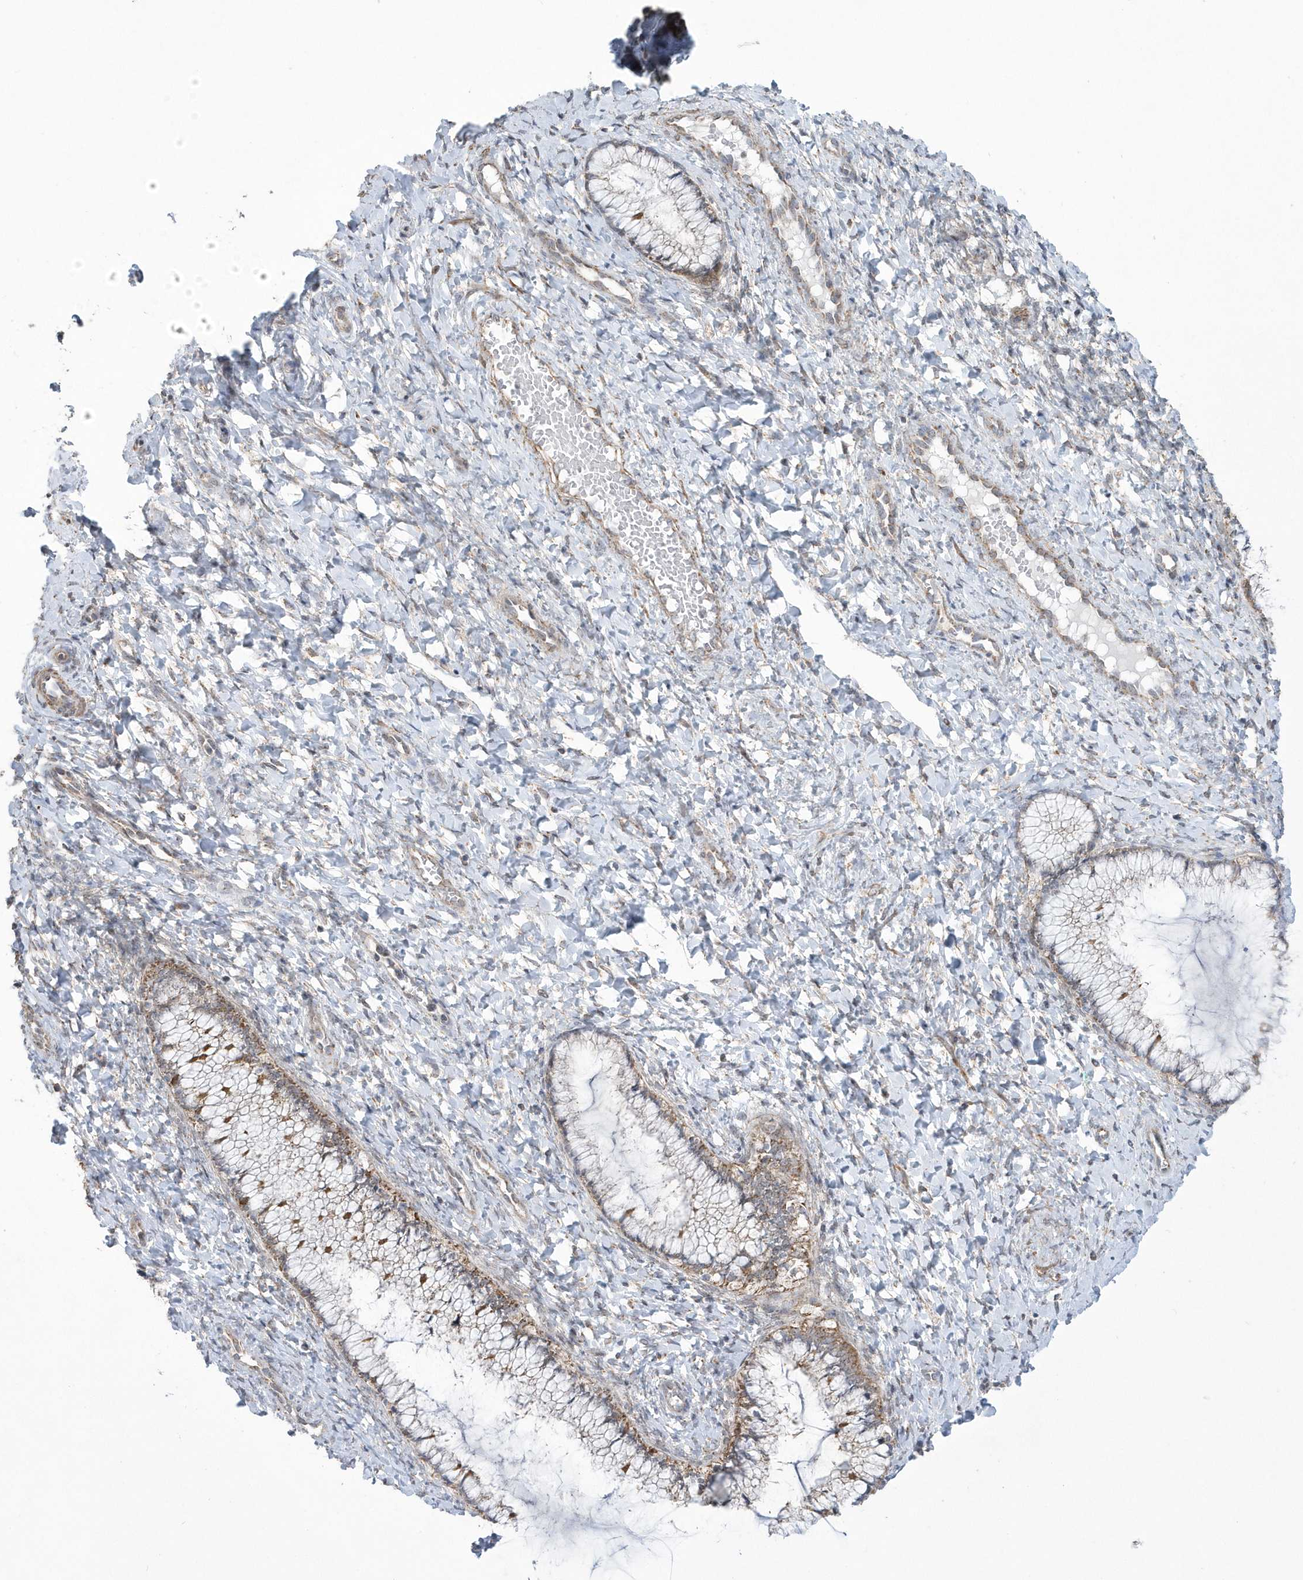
{"staining": {"intensity": "weak", "quantity": "25%-75%", "location": "cytoplasmic/membranous"}, "tissue": "cervix", "cell_type": "Glandular cells", "image_type": "normal", "snomed": [{"axis": "morphology", "description": "Normal tissue, NOS"}, {"axis": "morphology", "description": "Adenocarcinoma, NOS"}, {"axis": "topography", "description": "Cervix"}], "caption": "IHC staining of benign cervix, which reveals low levels of weak cytoplasmic/membranous expression in approximately 25%-75% of glandular cells indicating weak cytoplasmic/membranous protein positivity. The staining was performed using DAB (3,3'-diaminobenzidine) (brown) for protein detection and nuclei were counterstained in hematoxylin (blue).", "gene": "SLX9", "patient": {"sex": "female", "age": 29}}